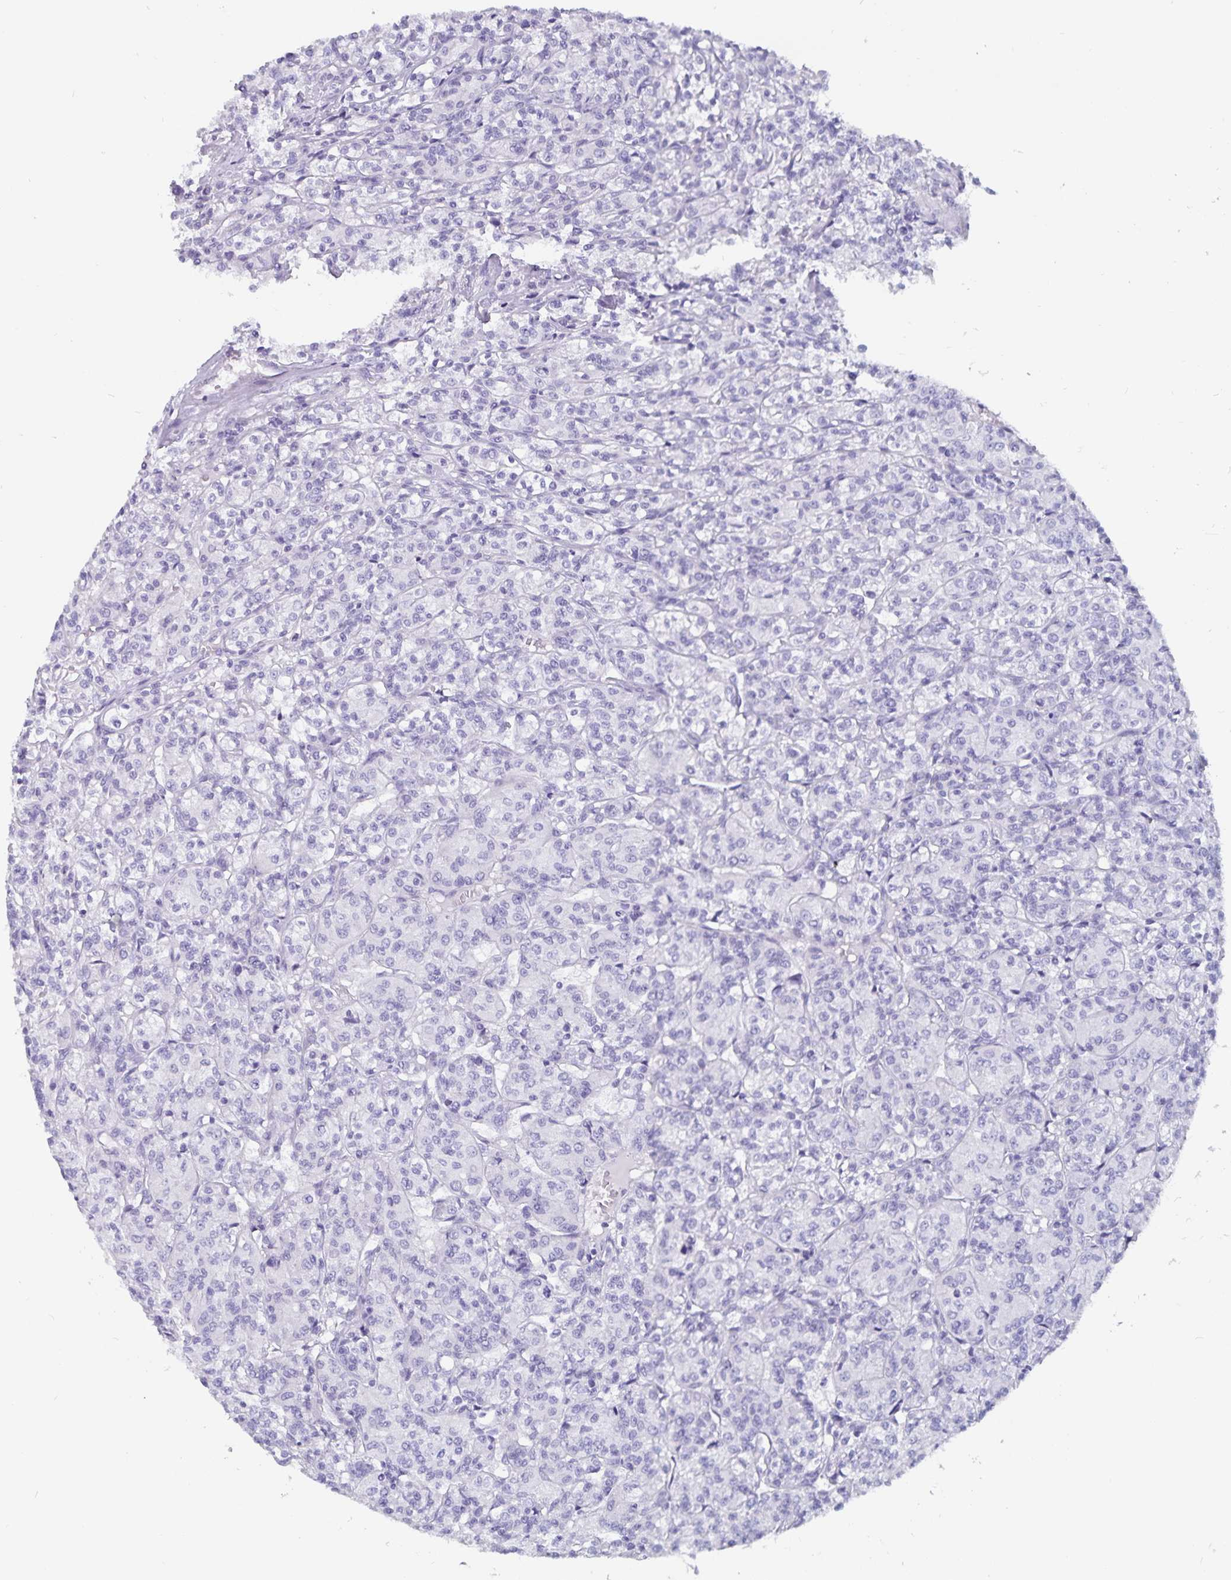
{"staining": {"intensity": "negative", "quantity": "none", "location": "none"}, "tissue": "renal cancer", "cell_type": "Tumor cells", "image_type": "cancer", "snomed": [{"axis": "morphology", "description": "Adenocarcinoma, NOS"}, {"axis": "topography", "description": "Kidney"}], "caption": "Adenocarcinoma (renal) was stained to show a protein in brown. There is no significant staining in tumor cells.", "gene": "GPR137", "patient": {"sex": "male", "age": 36}}